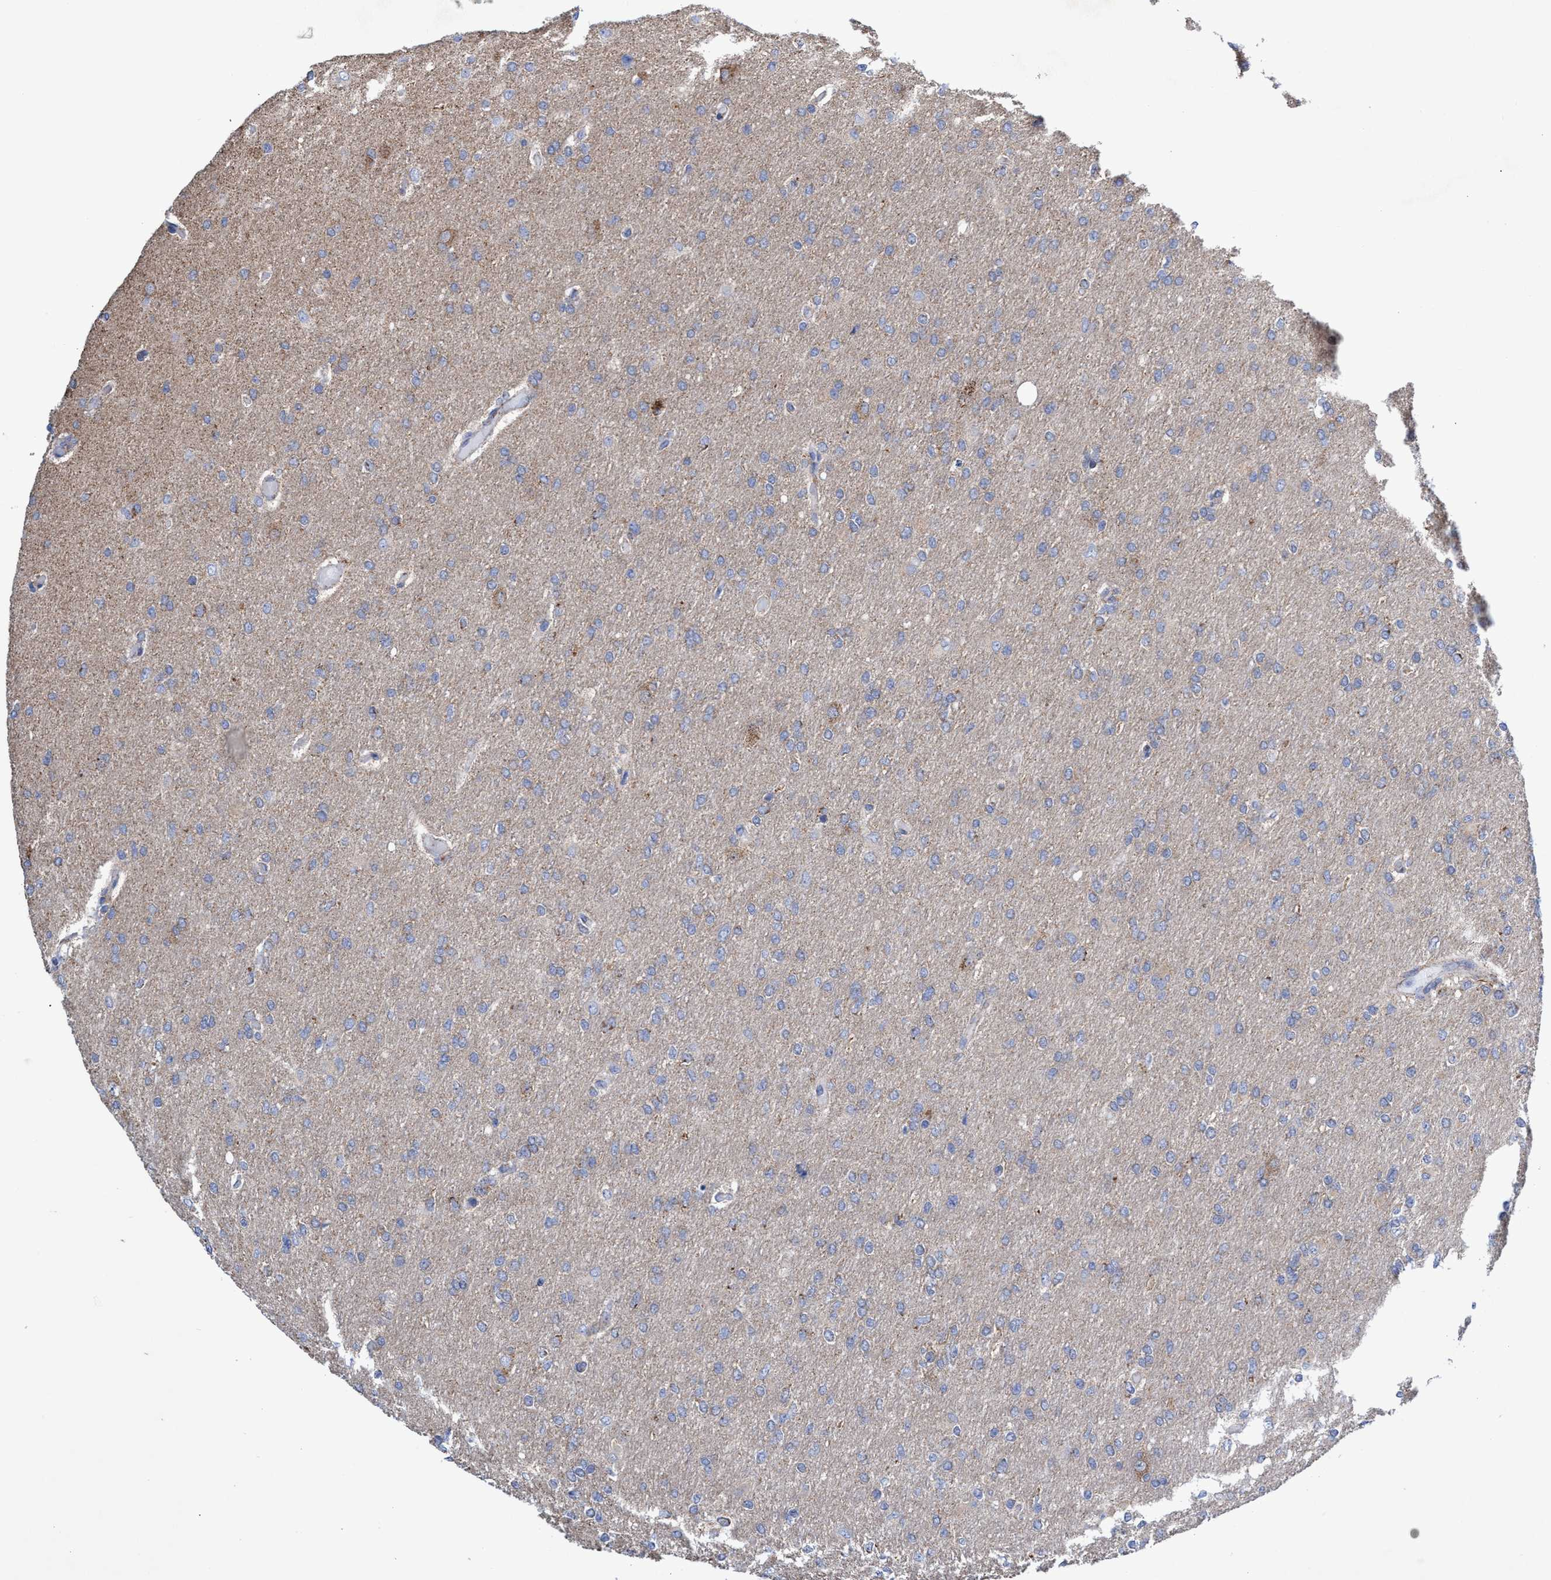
{"staining": {"intensity": "negative", "quantity": "none", "location": "none"}, "tissue": "glioma", "cell_type": "Tumor cells", "image_type": "cancer", "snomed": [{"axis": "morphology", "description": "Glioma, malignant, High grade"}, {"axis": "topography", "description": "Cerebral cortex"}], "caption": "This is an immunohistochemistry (IHC) micrograph of malignant glioma (high-grade). There is no expression in tumor cells.", "gene": "ZNF750", "patient": {"sex": "female", "age": 36}}